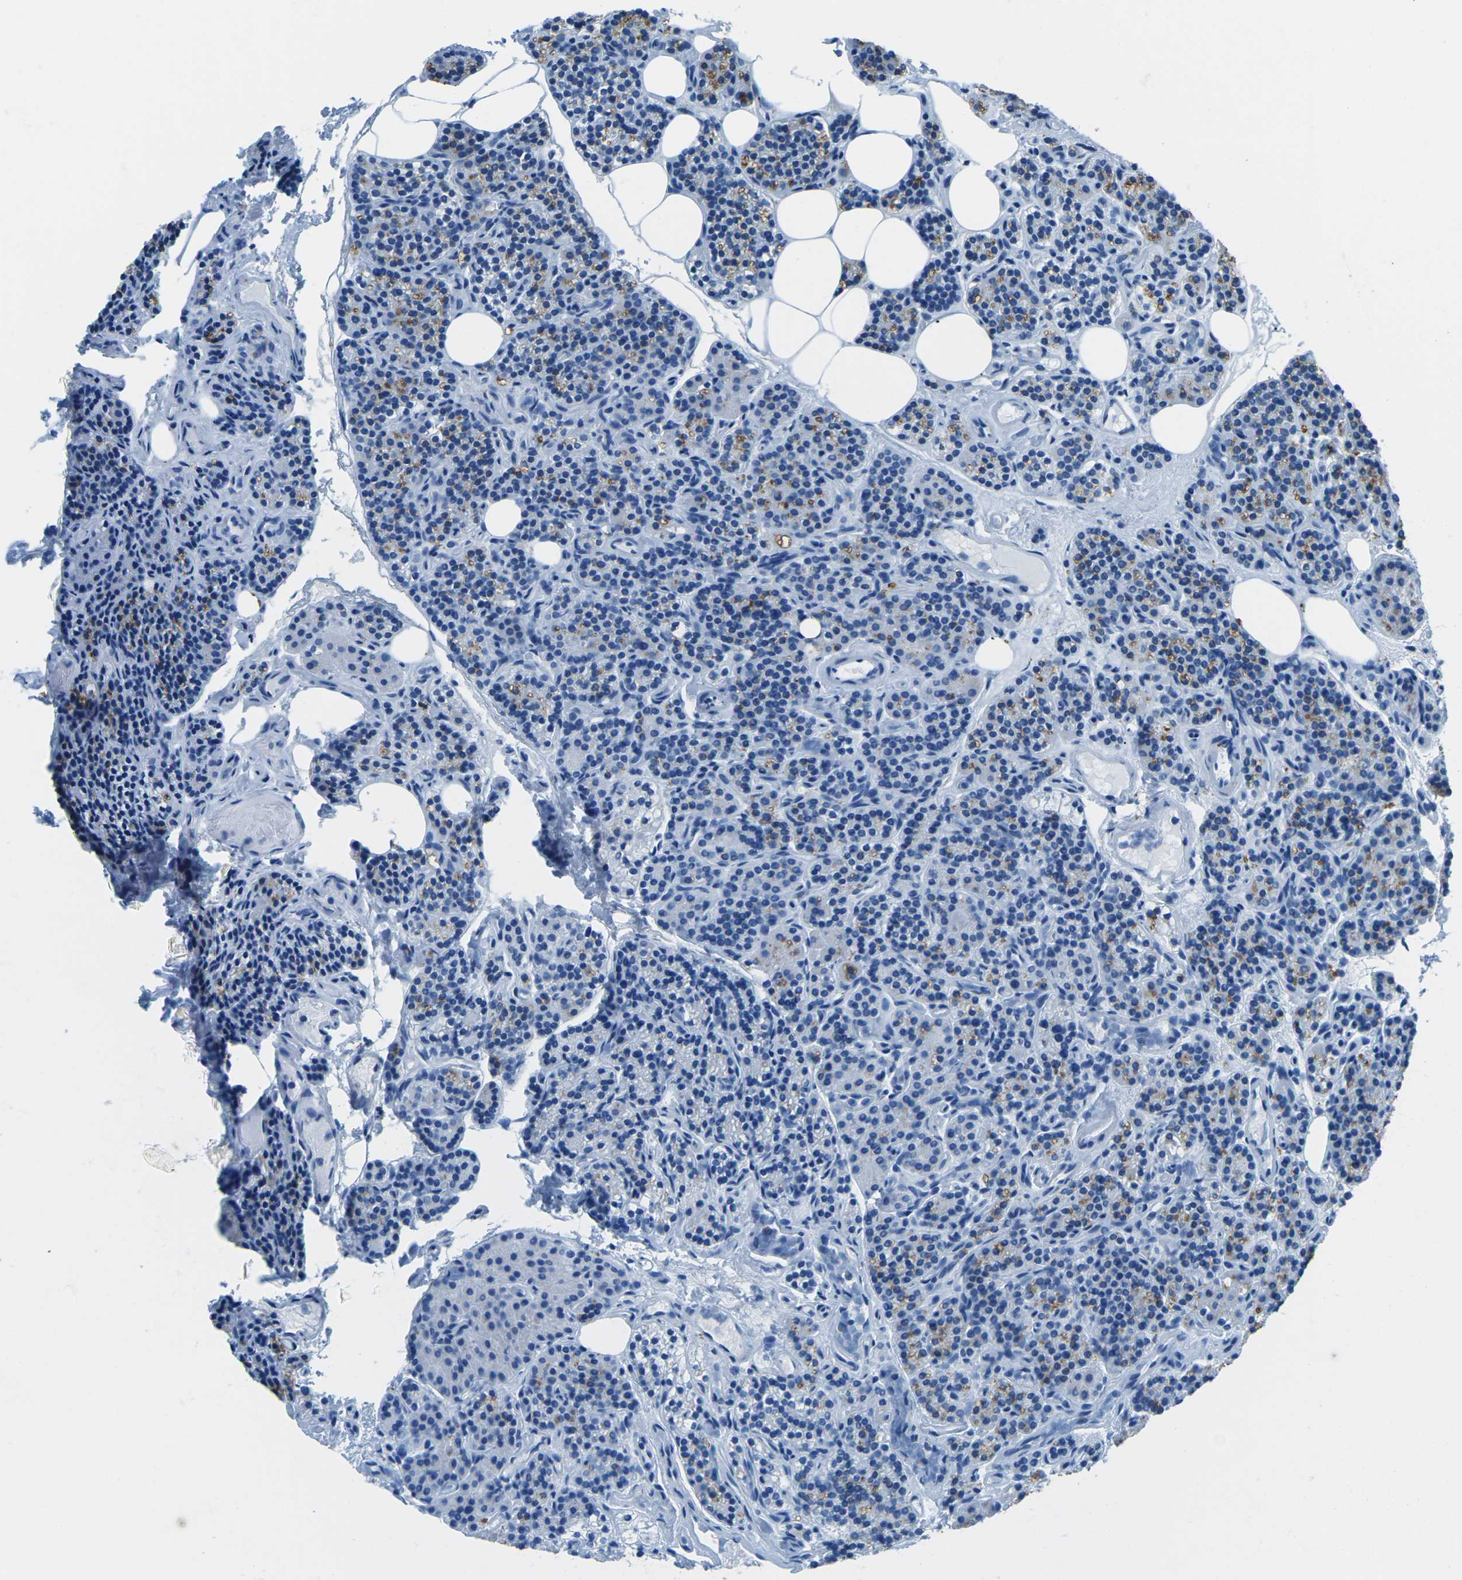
{"staining": {"intensity": "negative", "quantity": "none", "location": "none"}, "tissue": "parathyroid gland", "cell_type": "Glandular cells", "image_type": "normal", "snomed": [{"axis": "morphology", "description": "Normal tissue, NOS"}, {"axis": "morphology", "description": "Adenoma, NOS"}, {"axis": "topography", "description": "Parathyroid gland"}], "caption": "Histopathology image shows no significant protein positivity in glandular cells of benign parathyroid gland.", "gene": "MYH8", "patient": {"sex": "female", "age": 74}}